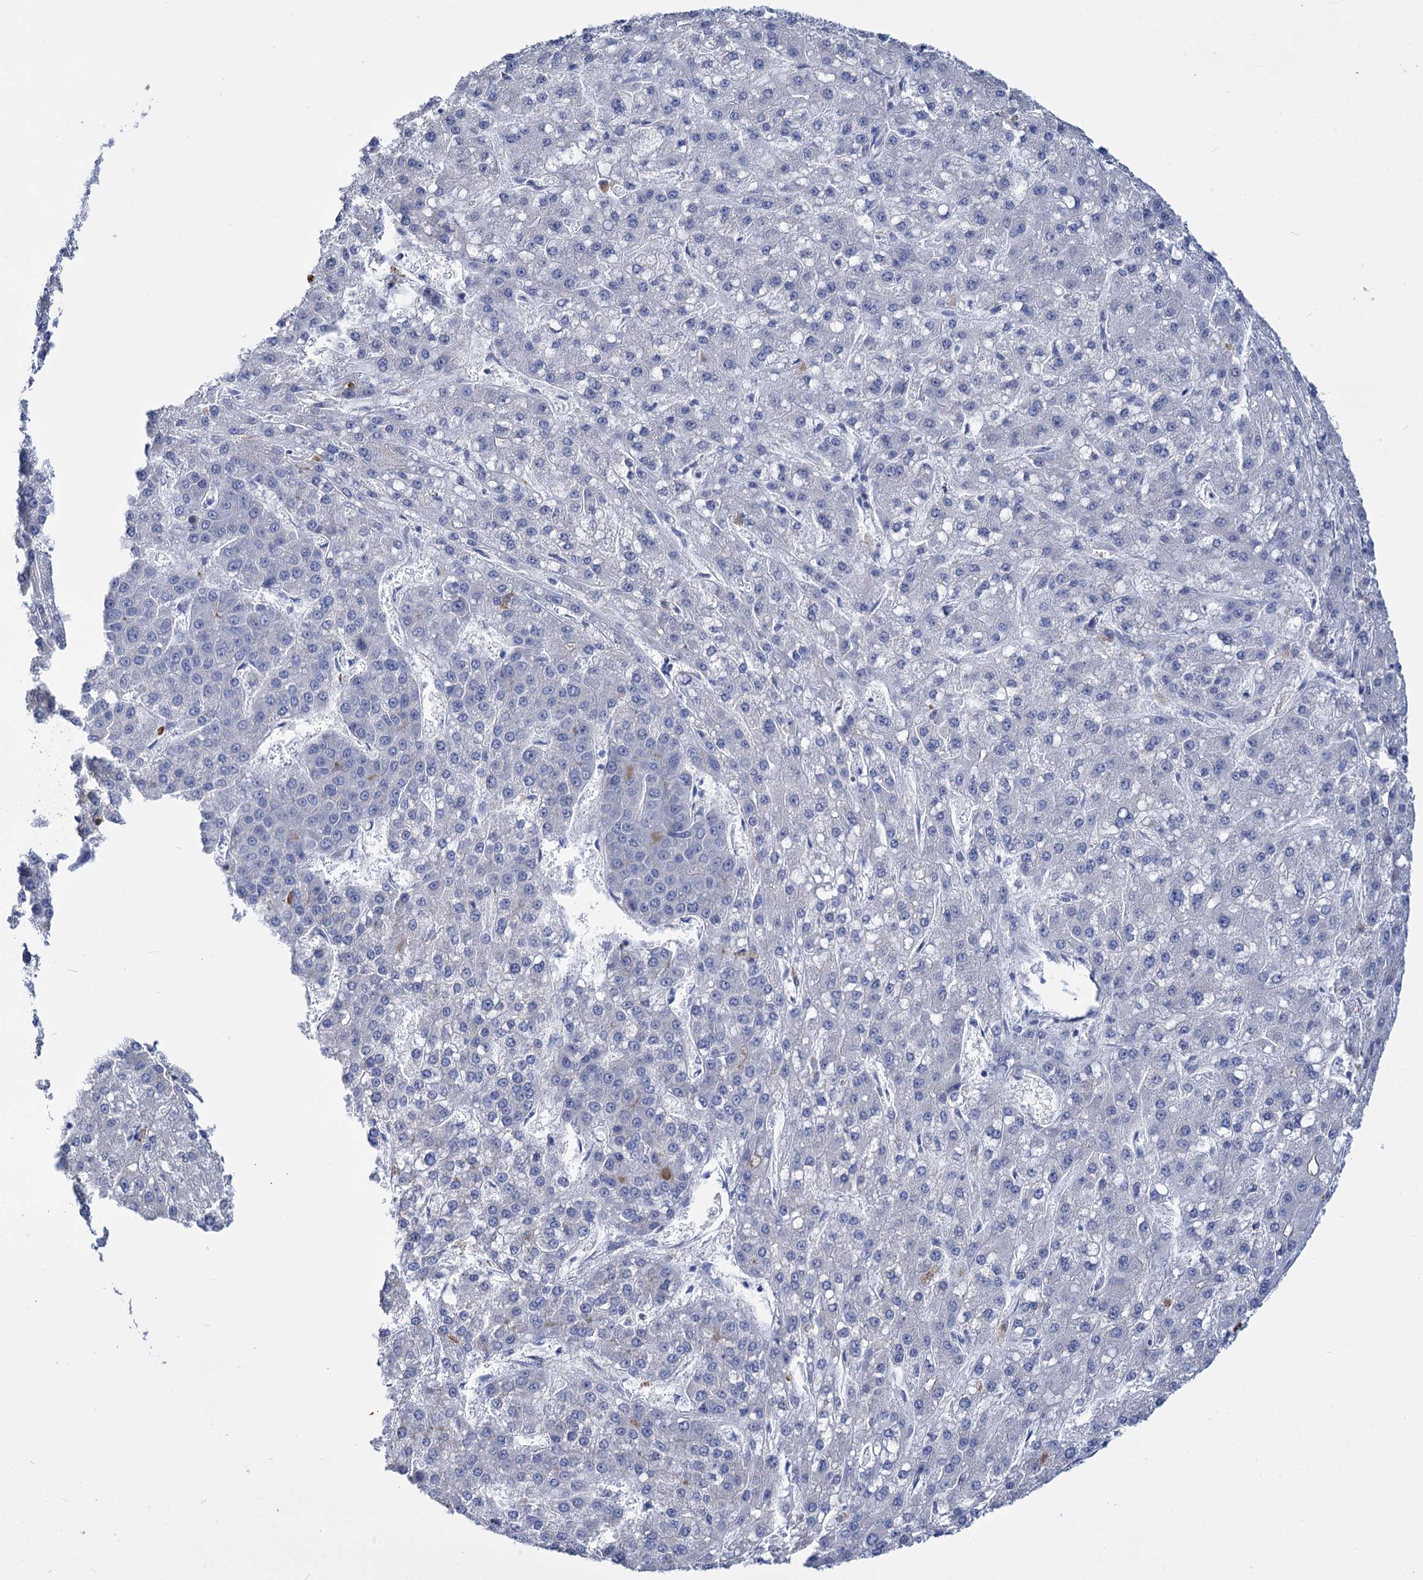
{"staining": {"intensity": "negative", "quantity": "none", "location": "none"}, "tissue": "liver cancer", "cell_type": "Tumor cells", "image_type": "cancer", "snomed": [{"axis": "morphology", "description": "Carcinoma, Hepatocellular, NOS"}, {"axis": "topography", "description": "Liver"}], "caption": "Tumor cells are negative for brown protein staining in hepatocellular carcinoma (liver).", "gene": "FBXW12", "patient": {"sex": "male", "age": 67}}